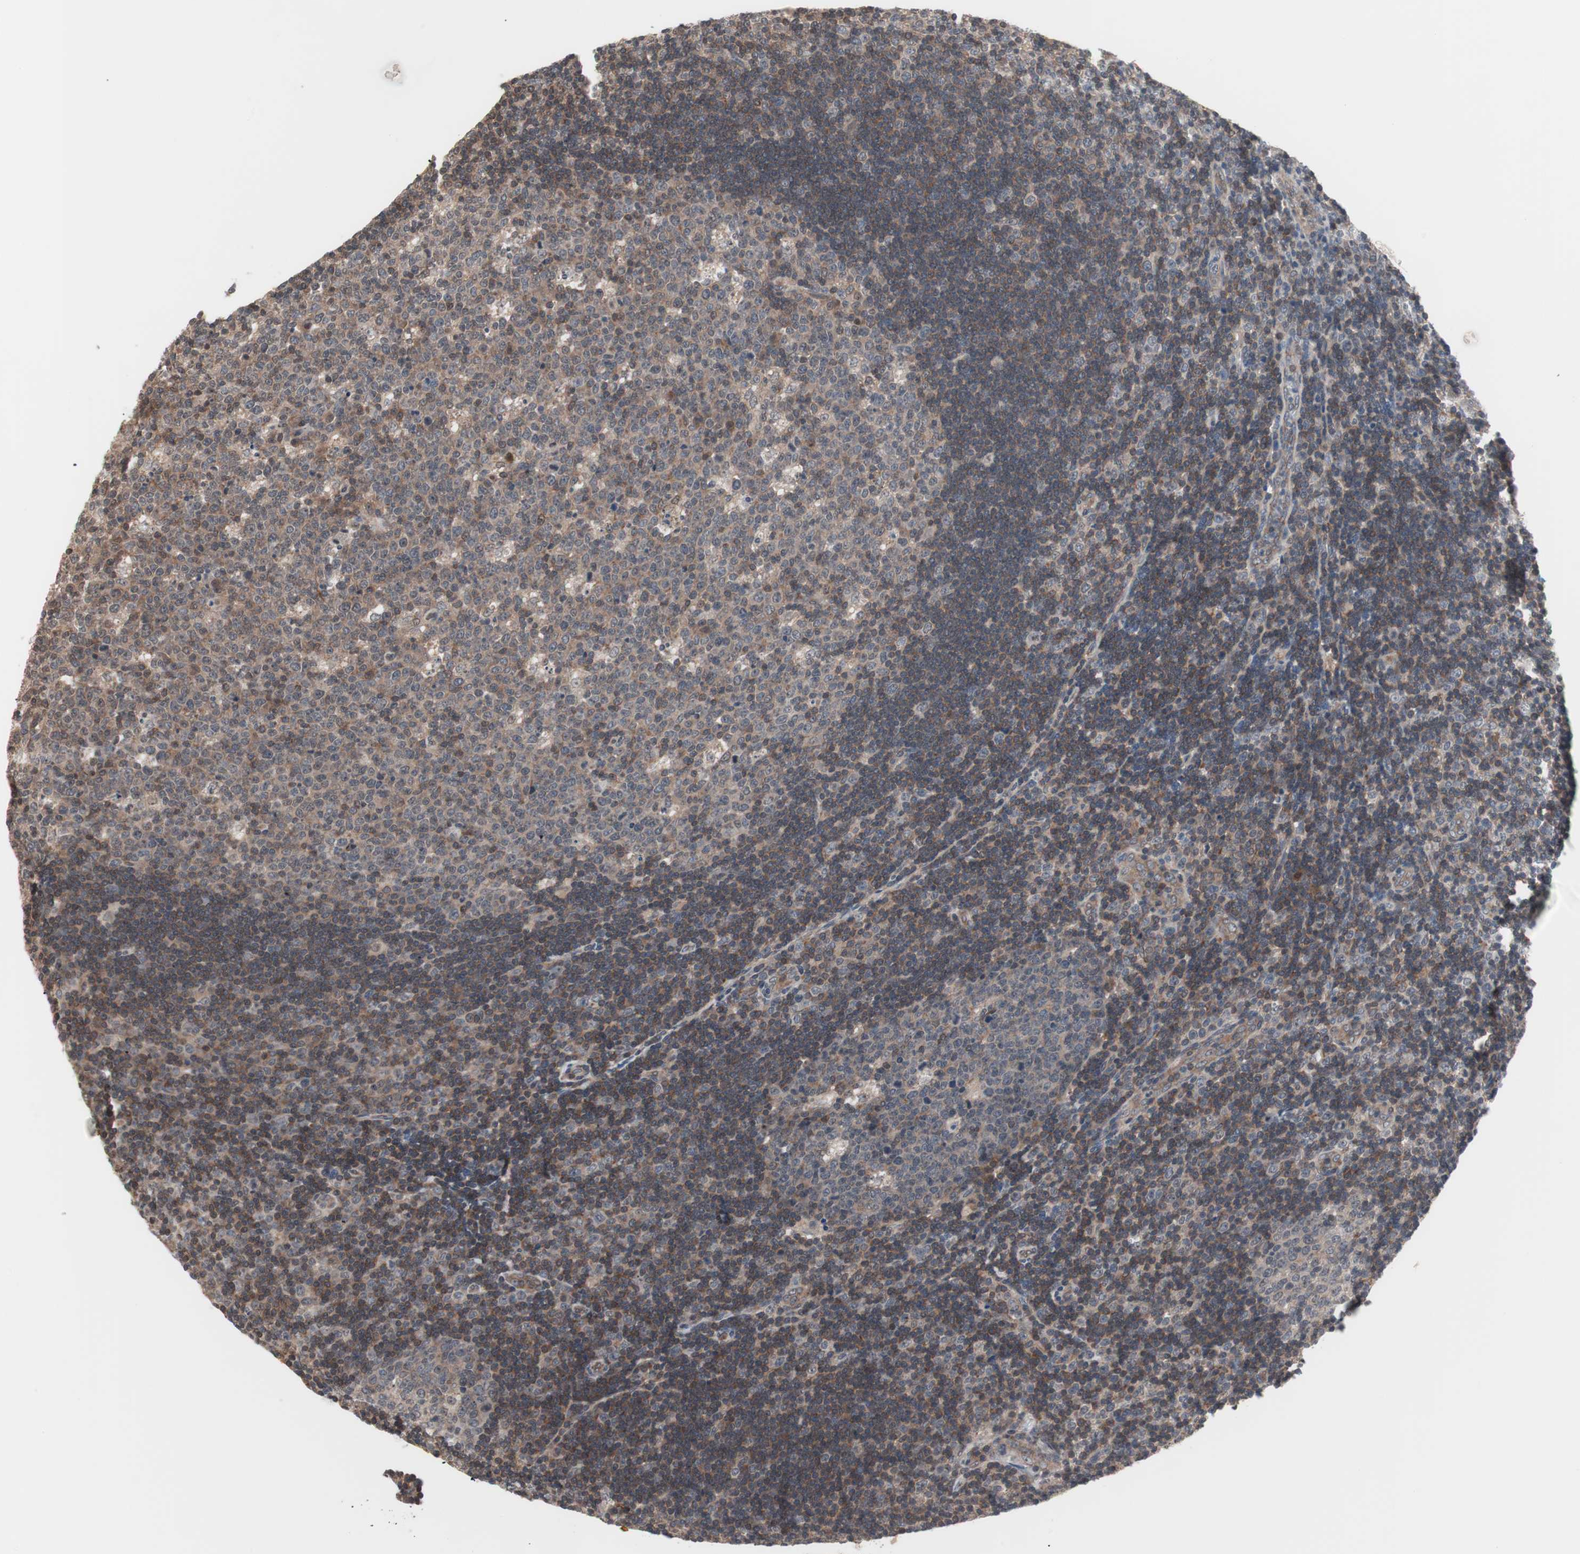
{"staining": {"intensity": "weak", "quantity": ">75%", "location": "cytoplasmic/membranous"}, "tissue": "lymph node", "cell_type": "Germinal center cells", "image_type": "normal", "snomed": [{"axis": "morphology", "description": "Normal tissue, NOS"}, {"axis": "topography", "description": "Lymph node"}, {"axis": "topography", "description": "Salivary gland"}], "caption": "IHC staining of unremarkable lymph node, which shows low levels of weak cytoplasmic/membranous positivity in about >75% of germinal center cells indicating weak cytoplasmic/membranous protein positivity. The staining was performed using DAB (brown) for protein detection and nuclei were counterstained in hematoxylin (blue).", "gene": "IRS1", "patient": {"sex": "male", "age": 8}}